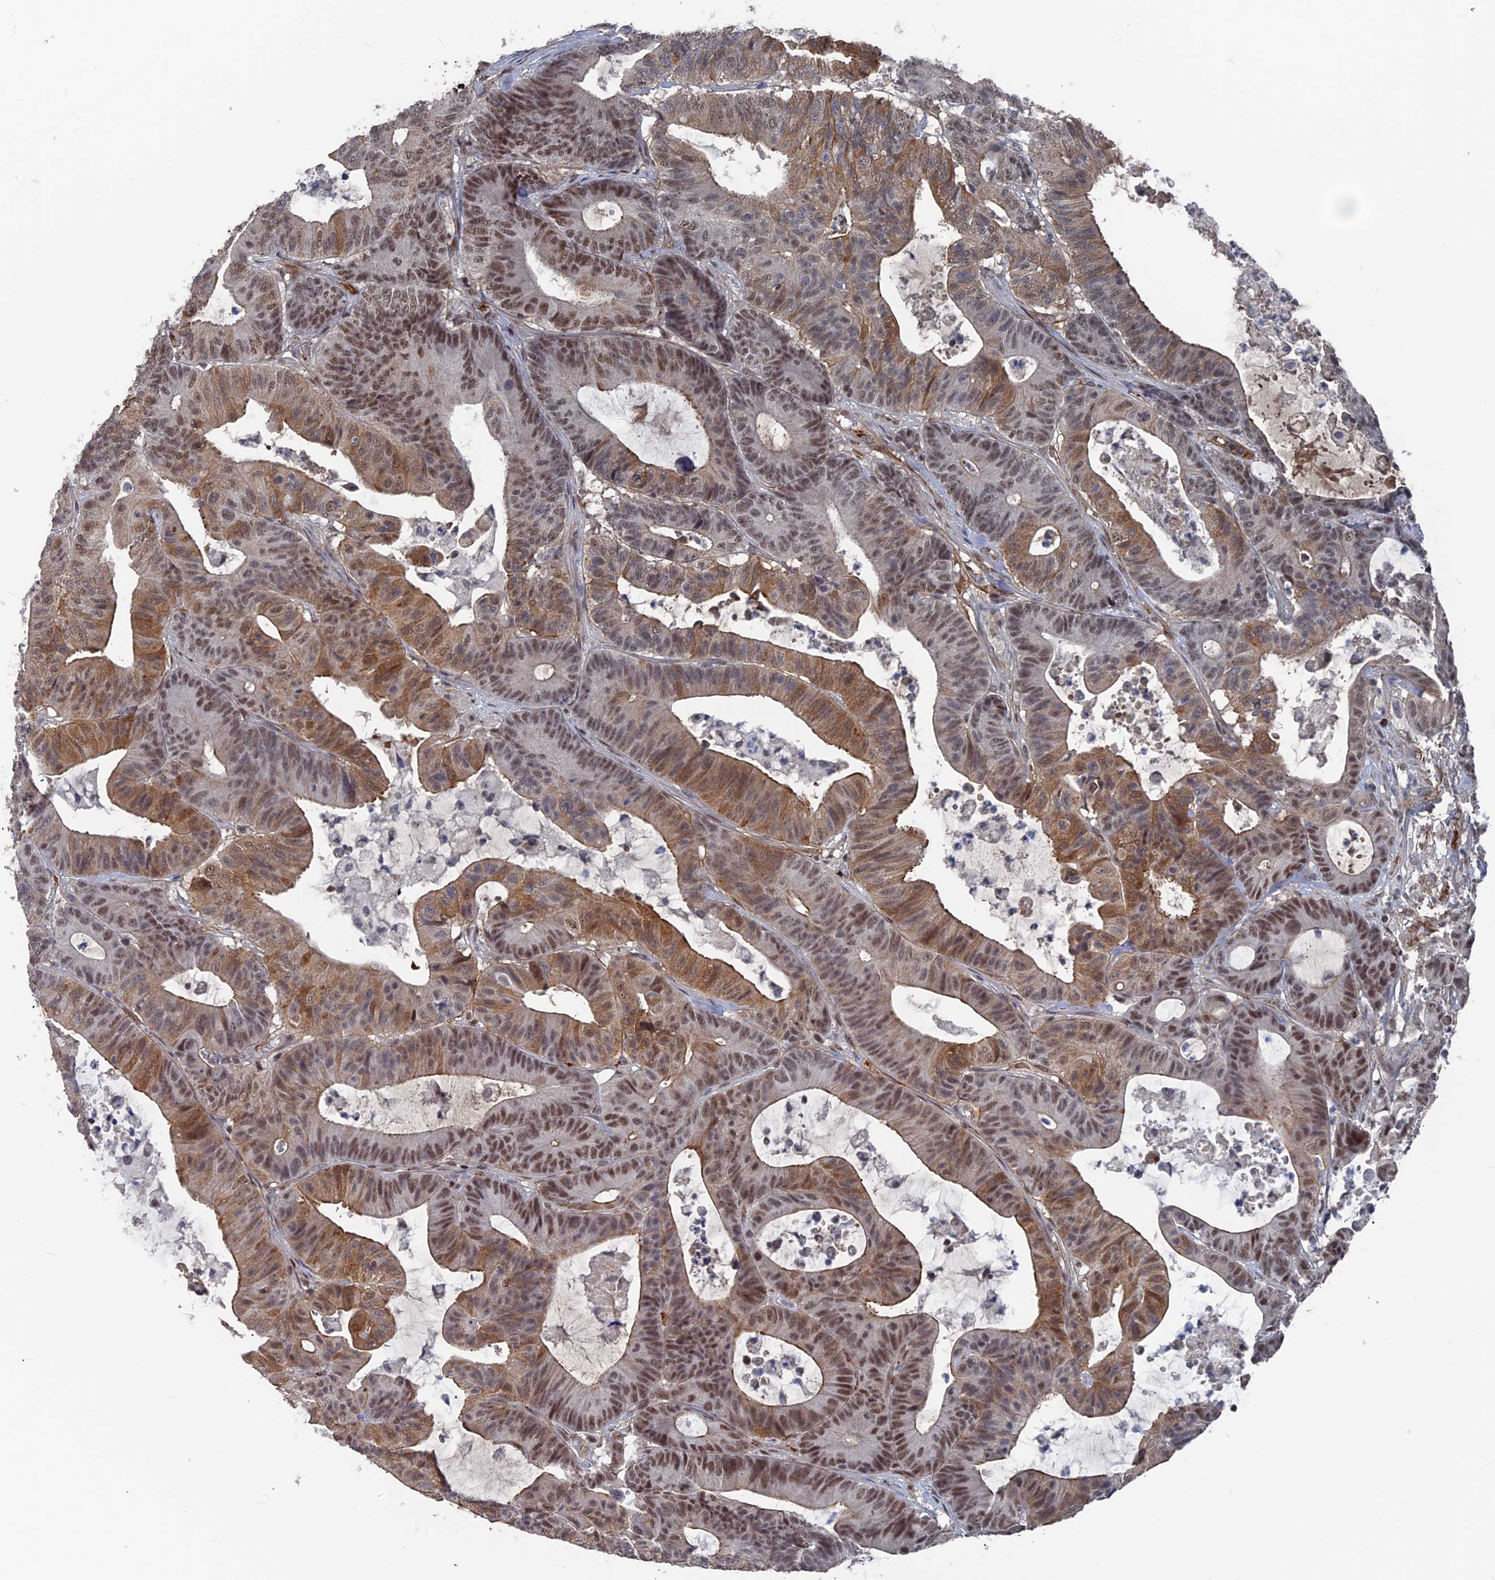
{"staining": {"intensity": "moderate", "quantity": ">75%", "location": "cytoplasmic/membranous,nuclear"}, "tissue": "colorectal cancer", "cell_type": "Tumor cells", "image_type": "cancer", "snomed": [{"axis": "morphology", "description": "Adenocarcinoma, NOS"}, {"axis": "topography", "description": "Colon"}], "caption": "Immunohistochemistry staining of colorectal cancer, which shows medium levels of moderate cytoplasmic/membranous and nuclear expression in approximately >75% of tumor cells indicating moderate cytoplasmic/membranous and nuclear protein positivity. The staining was performed using DAB (3,3'-diaminobenzidine) (brown) for protein detection and nuclei were counterstained in hematoxylin (blue).", "gene": "SH3D21", "patient": {"sex": "female", "age": 84}}